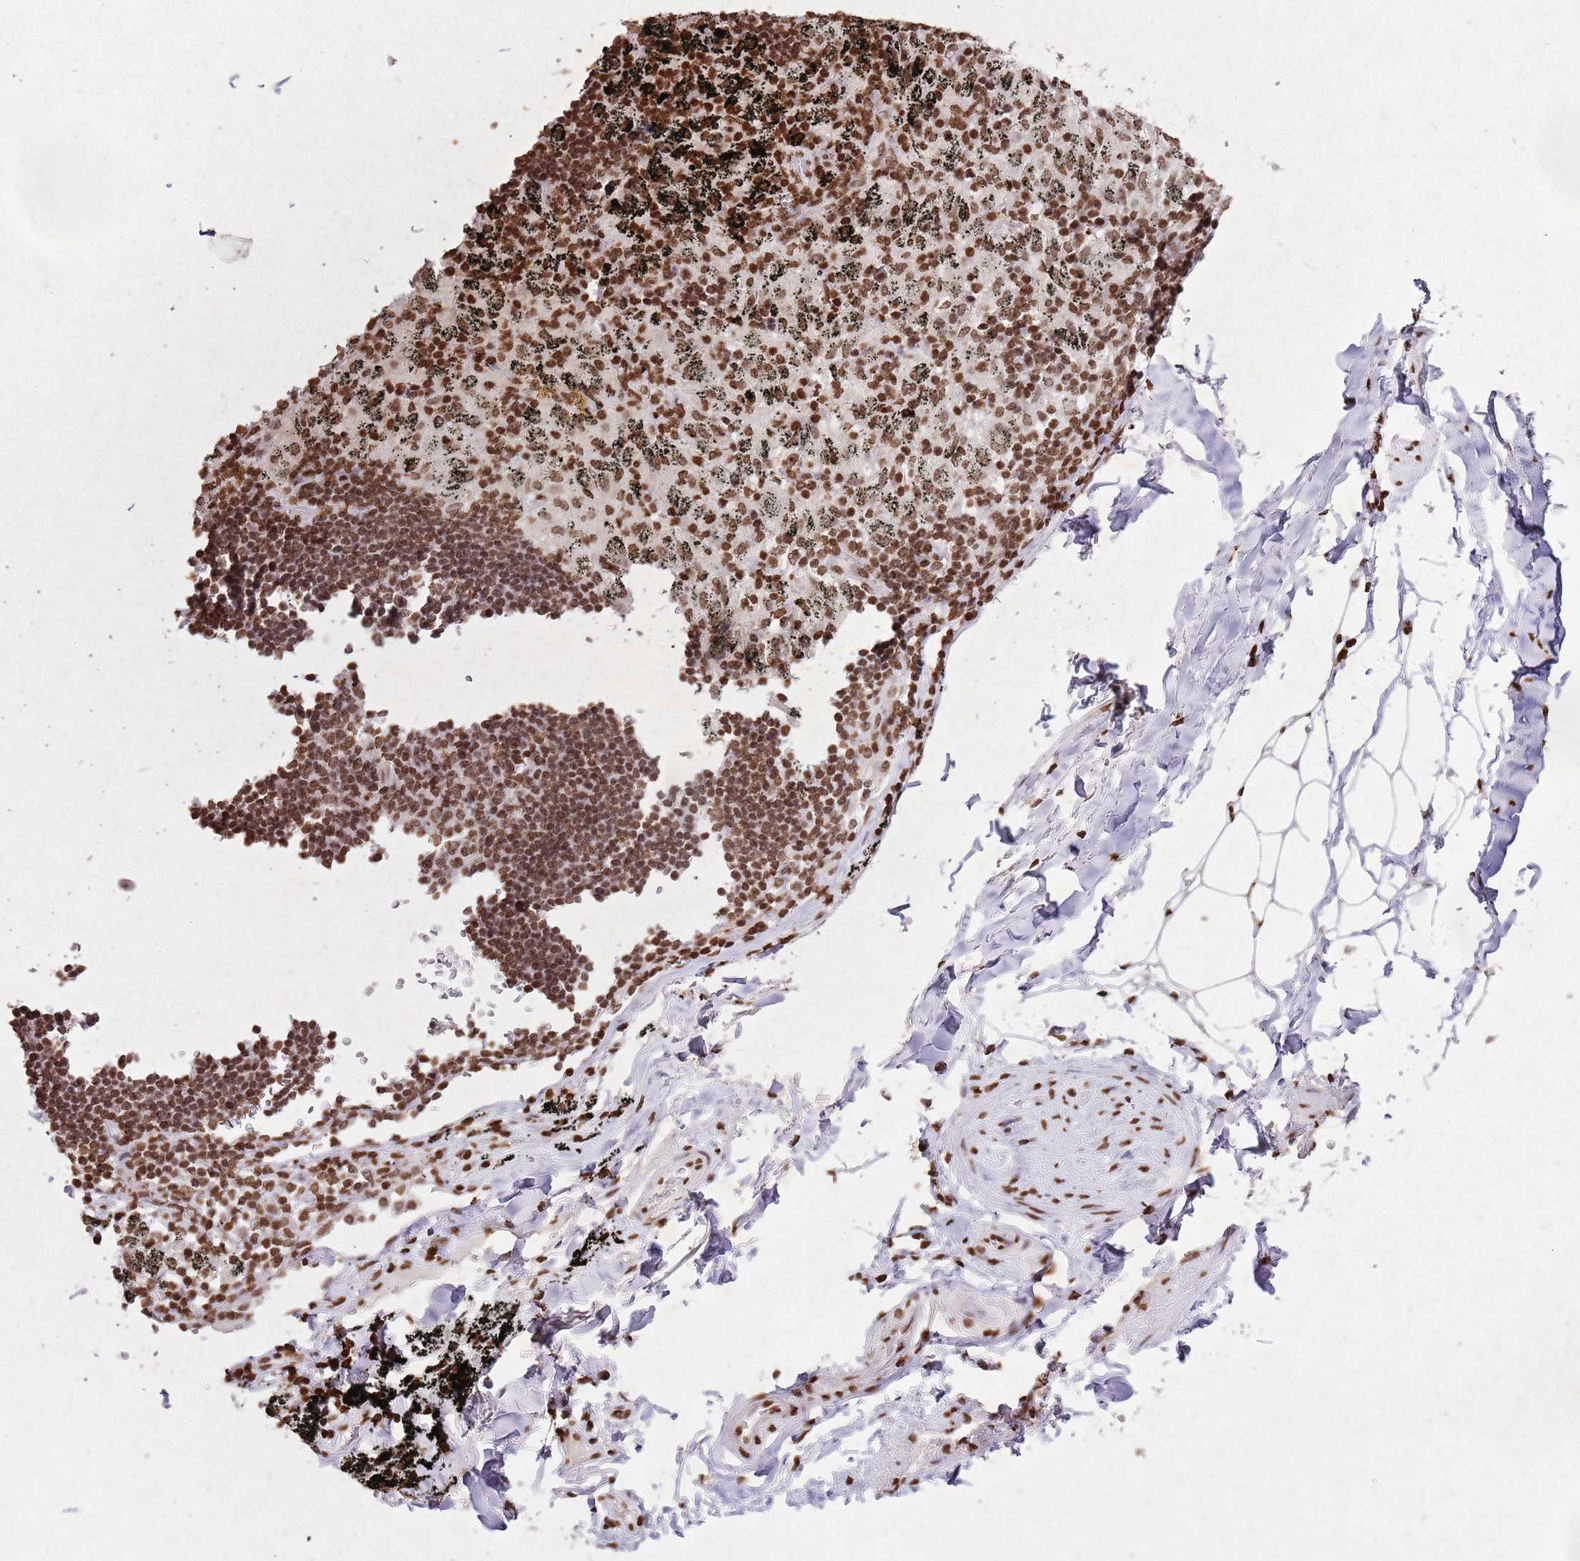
{"staining": {"intensity": "negative", "quantity": "none", "location": "none"}, "tissue": "adipose tissue", "cell_type": "Adipocytes", "image_type": "normal", "snomed": [{"axis": "morphology", "description": "Normal tissue, NOS"}, {"axis": "topography", "description": "Lymph node"}, {"axis": "topography", "description": "Bronchus"}], "caption": "IHC histopathology image of normal adipose tissue: adipose tissue stained with DAB (3,3'-diaminobenzidine) shows no significant protein staining in adipocytes. Brightfield microscopy of IHC stained with DAB (brown) and hematoxylin (blue), captured at high magnification.", "gene": "BMAL1", "patient": {"sex": "male", "age": 63}}